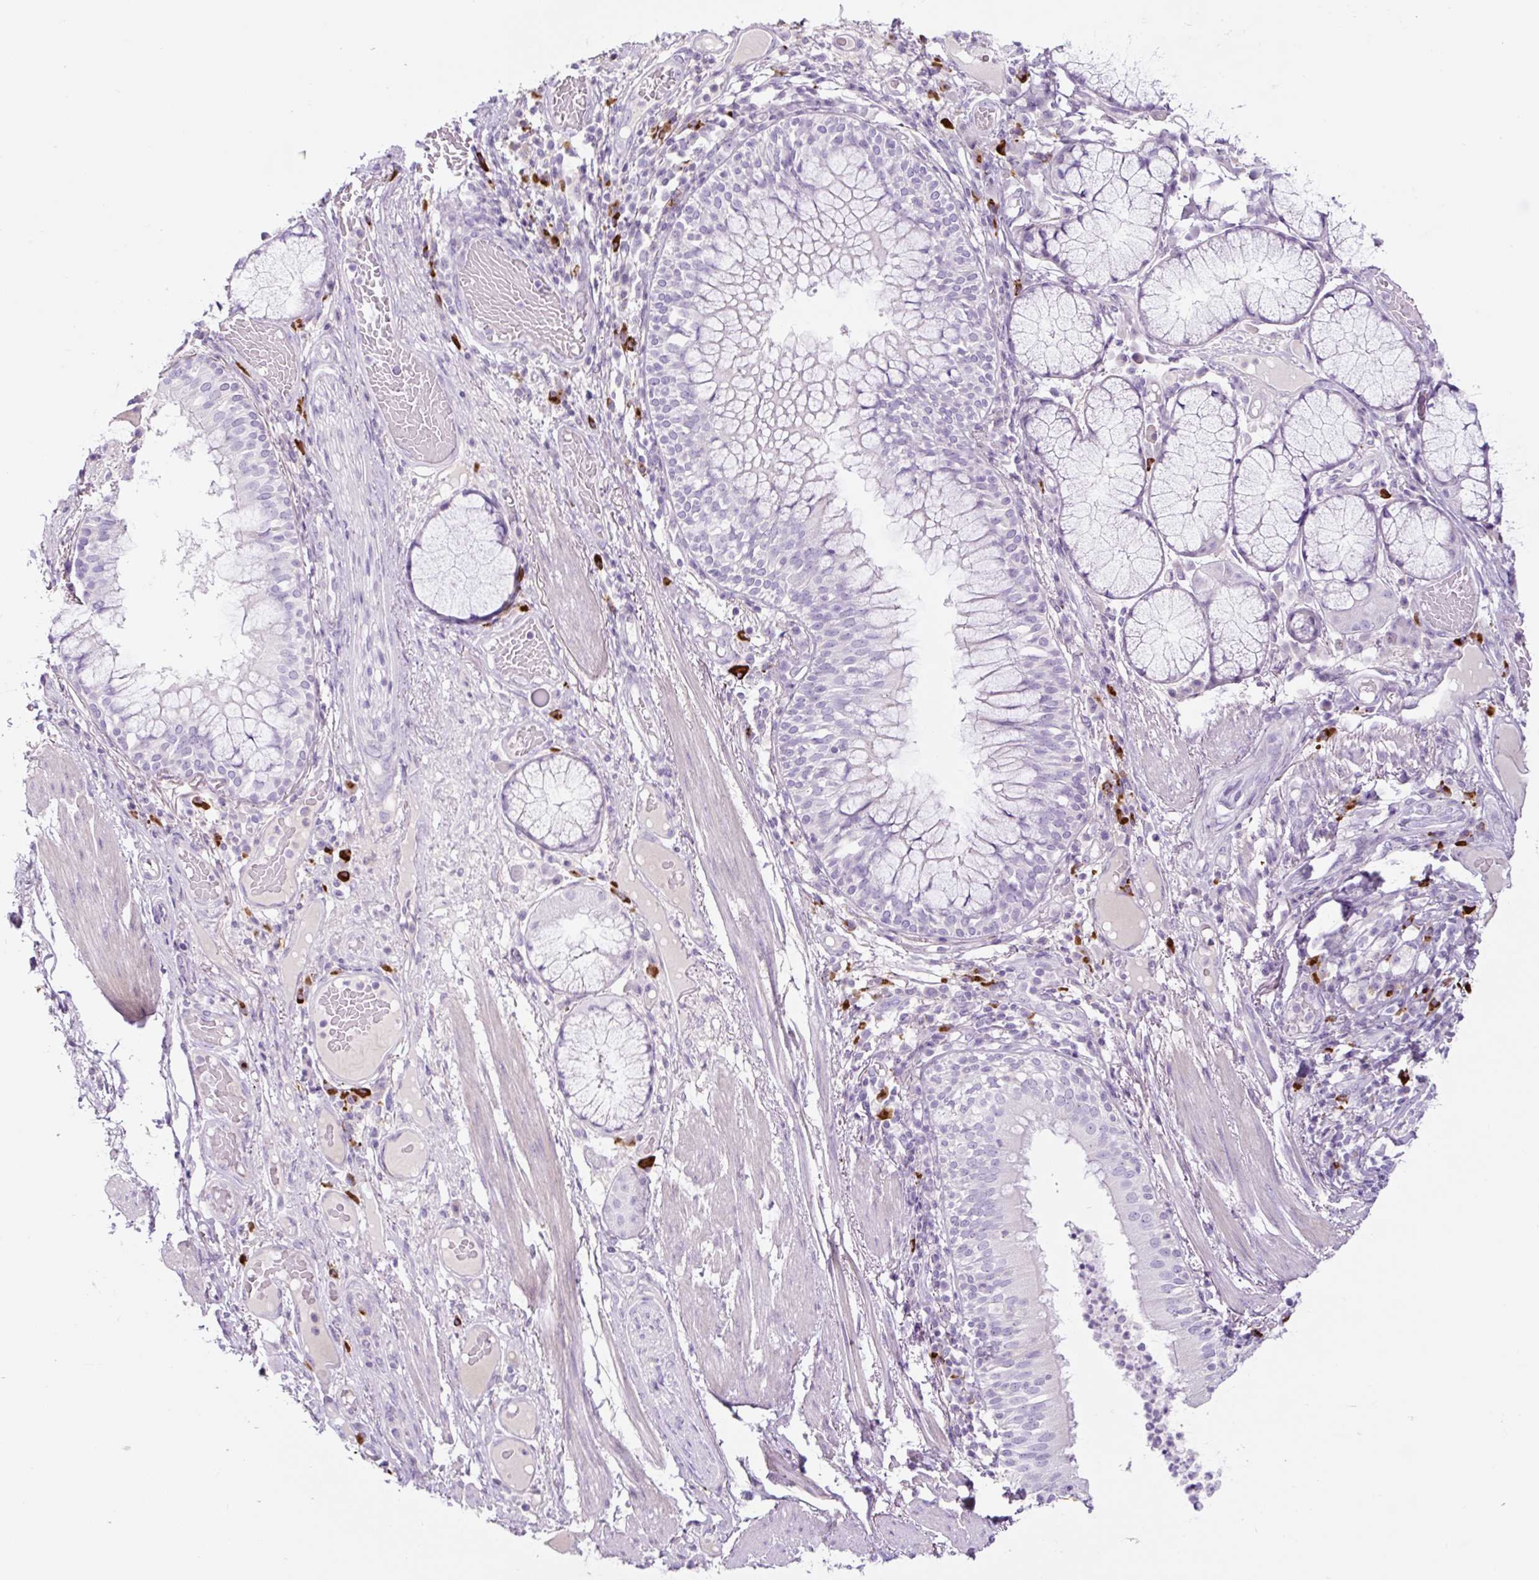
{"staining": {"intensity": "negative", "quantity": "none", "location": "none"}, "tissue": "adipose tissue", "cell_type": "Adipocytes", "image_type": "normal", "snomed": [{"axis": "morphology", "description": "Normal tissue, NOS"}, {"axis": "topography", "description": "Cartilage tissue"}, {"axis": "topography", "description": "Bronchus"}], "caption": "Immunohistochemical staining of benign human adipose tissue displays no significant positivity in adipocytes. (IHC, brightfield microscopy, high magnification).", "gene": "RNF212B", "patient": {"sex": "male", "age": 56}}